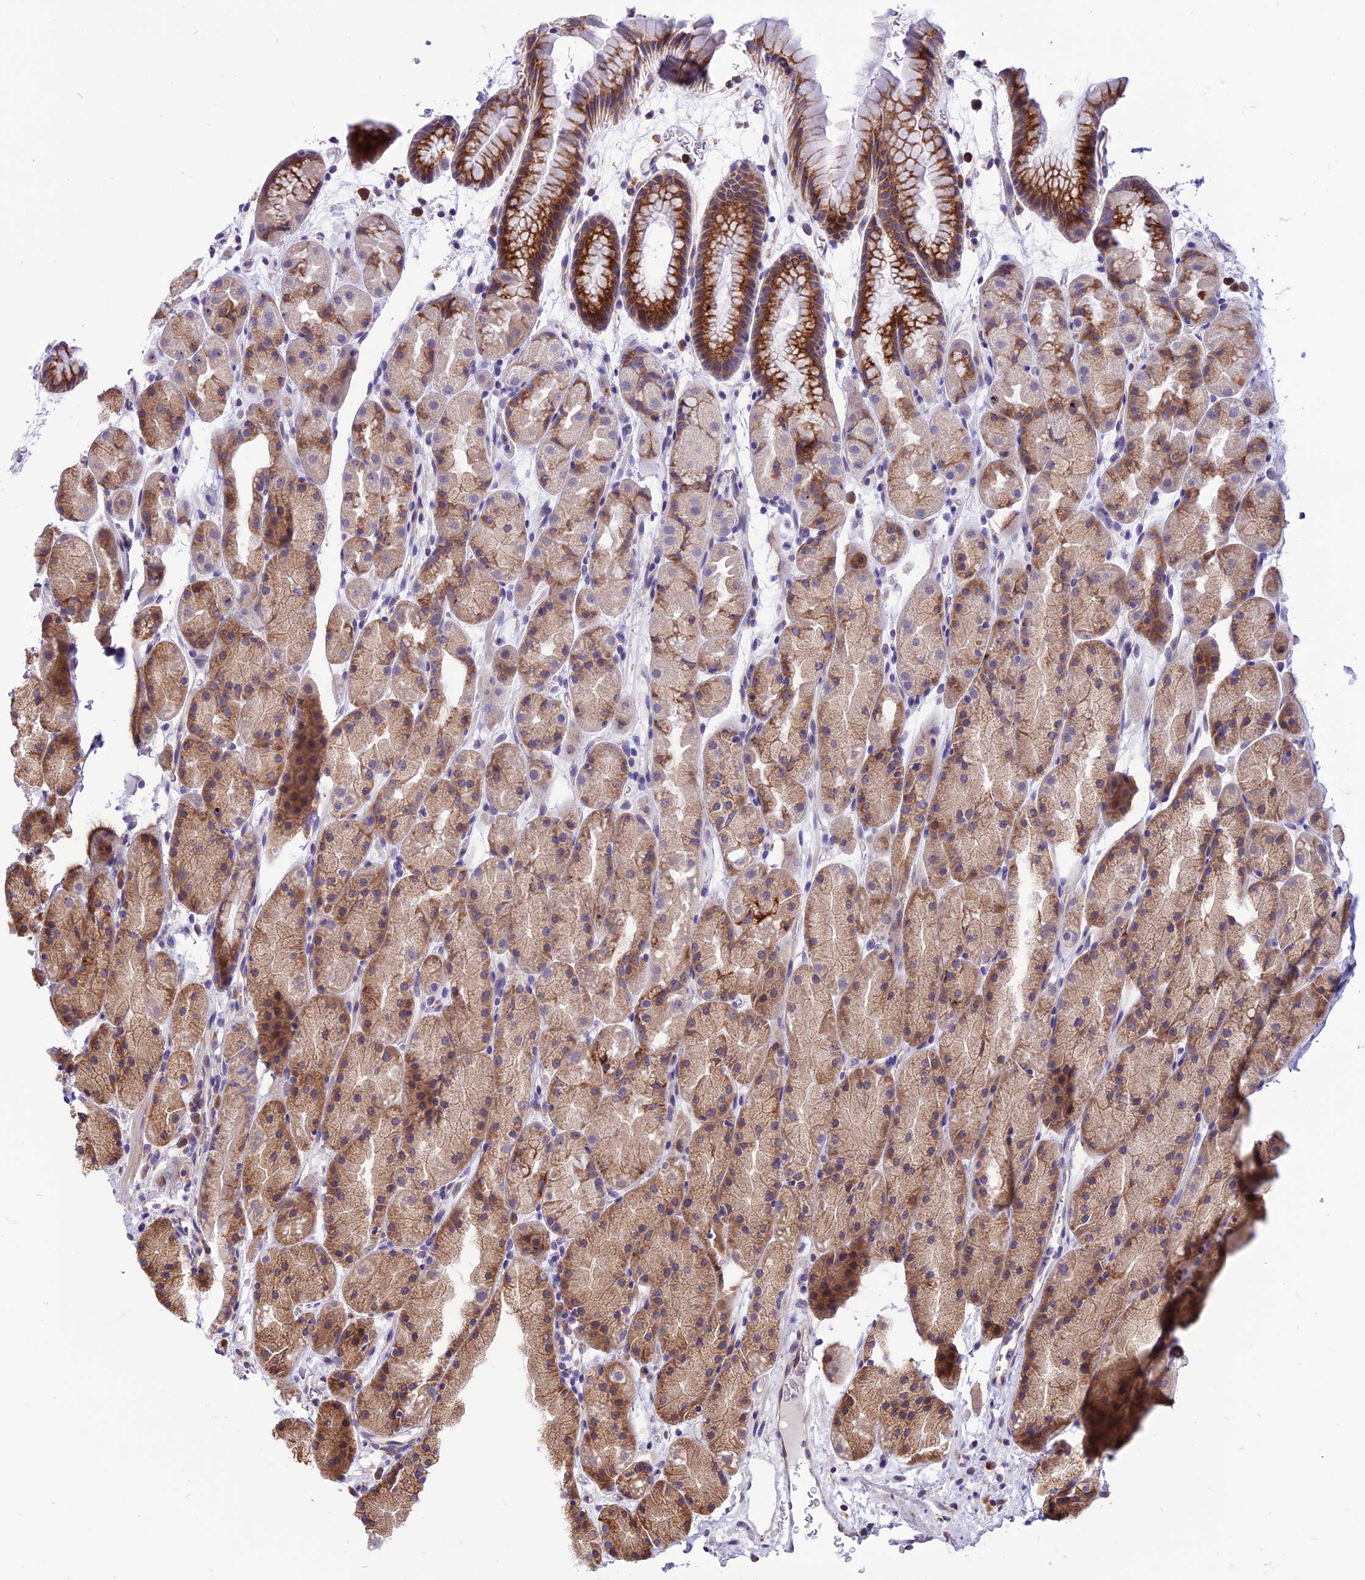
{"staining": {"intensity": "moderate", "quantity": ">75%", "location": "cytoplasmic/membranous"}, "tissue": "stomach", "cell_type": "Glandular cells", "image_type": "normal", "snomed": [{"axis": "morphology", "description": "Normal tissue, NOS"}, {"axis": "topography", "description": "Stomach, upper"}, {"axis": "topography", "description": "Stomach"}], "caption": "A photomicrograph showing moderate cytoplasmic/membranous positivity in about >75% of glandular cells in normal stomach, as visualized by brown immunohistochemical staining.", "gene": "ARMCX6", "patient": {"sex": "male", "age": 47}}